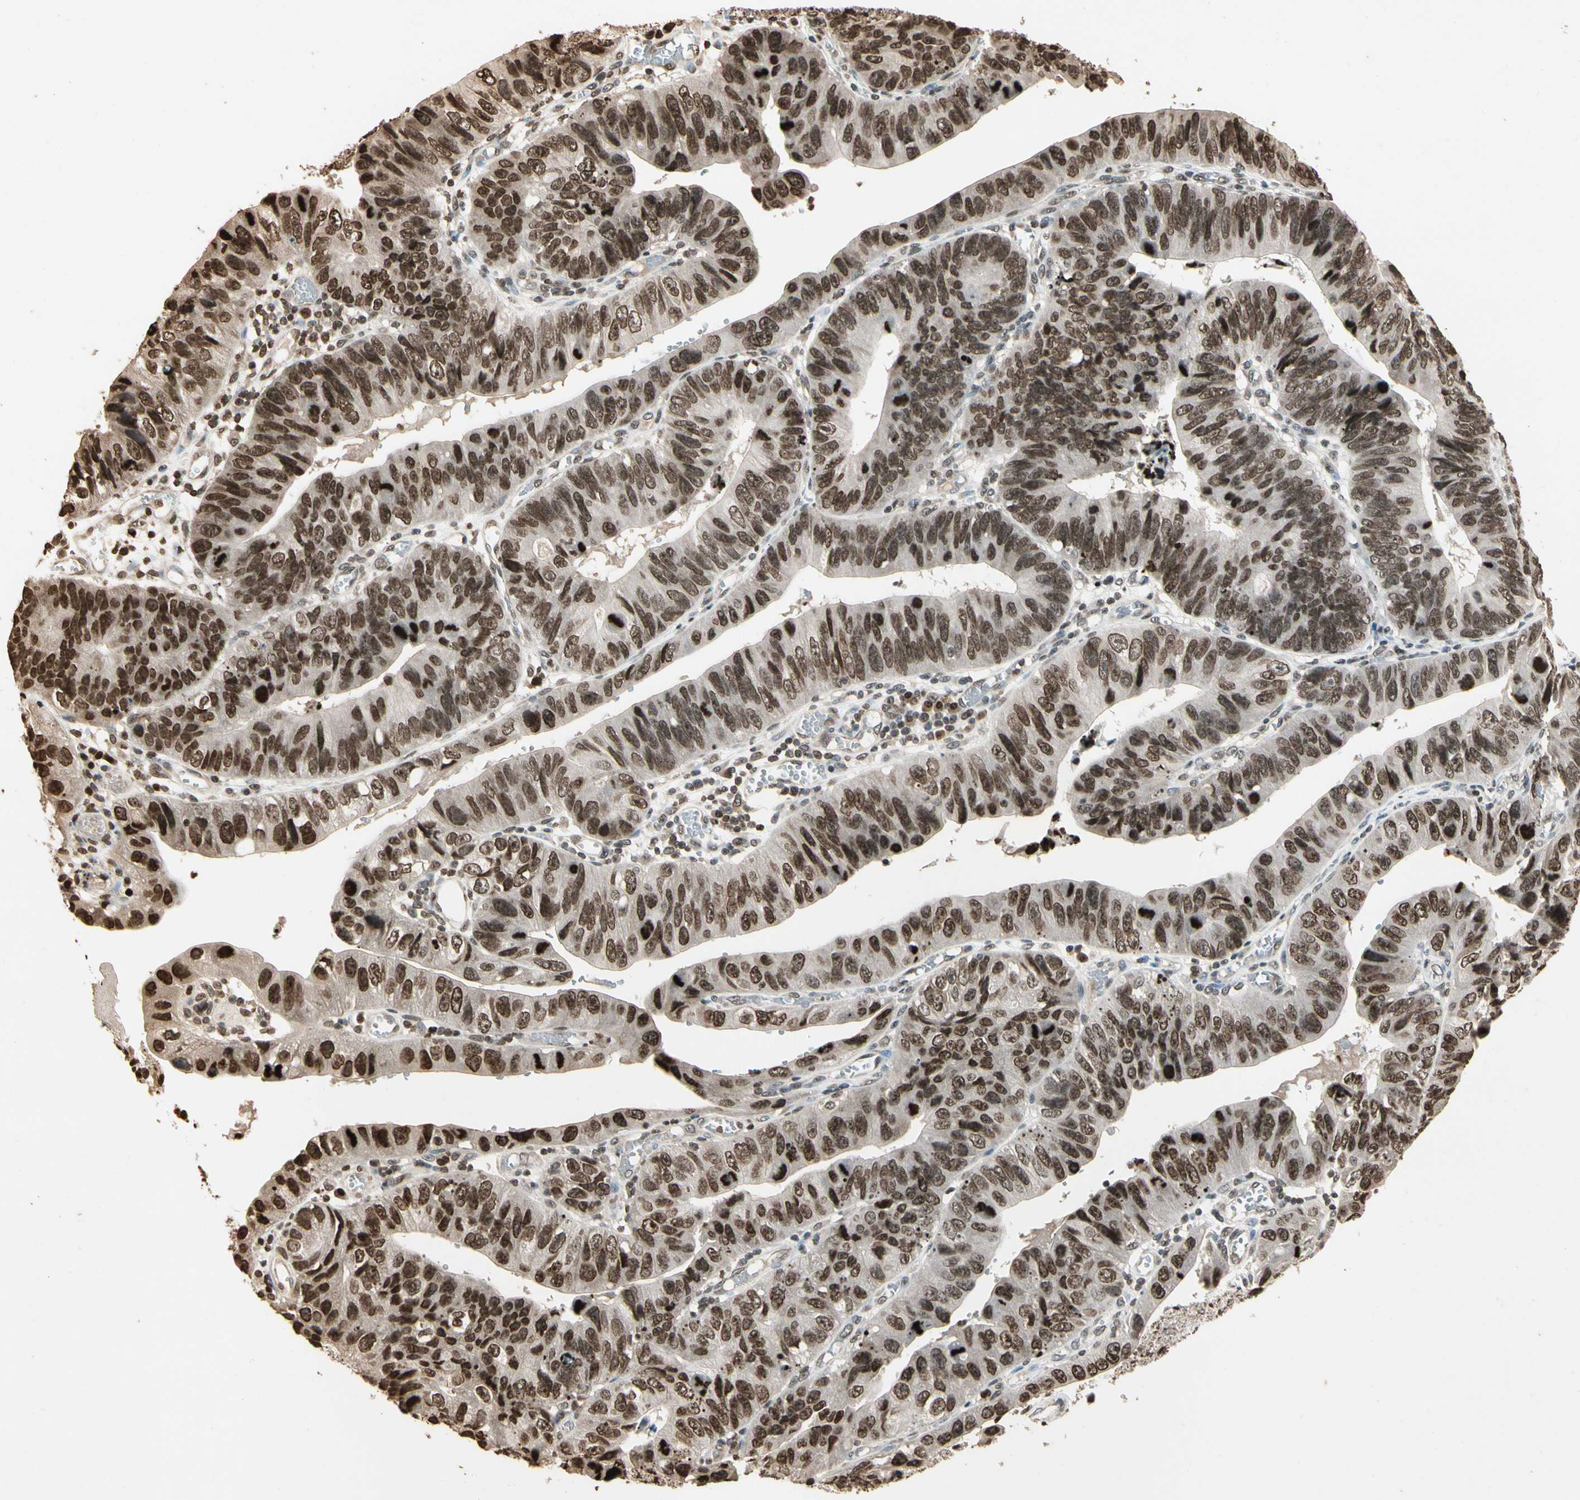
{"staining": {"intensity": "moderate", "quantity": "25%-75%", "location": "cytoplasmic/membranous,nuclear"}, "tissue": "stomach cancer", "cell_type": "Tumor cells", "image_type": "cancer", "snomed": [{"axis": "morphology", "description": "Adenocarcinoma, NOS"}, {"axis": "topography", "description": "Stomach"}], "caption": "Moderate cytoplasmic/membranous and nuclear protein positivity is present in approximately 25%-75% of tumor cells in stomach adenocarcinoma.", "gene": "TOP1", "patient": {"sex": "male", "age": 59}}